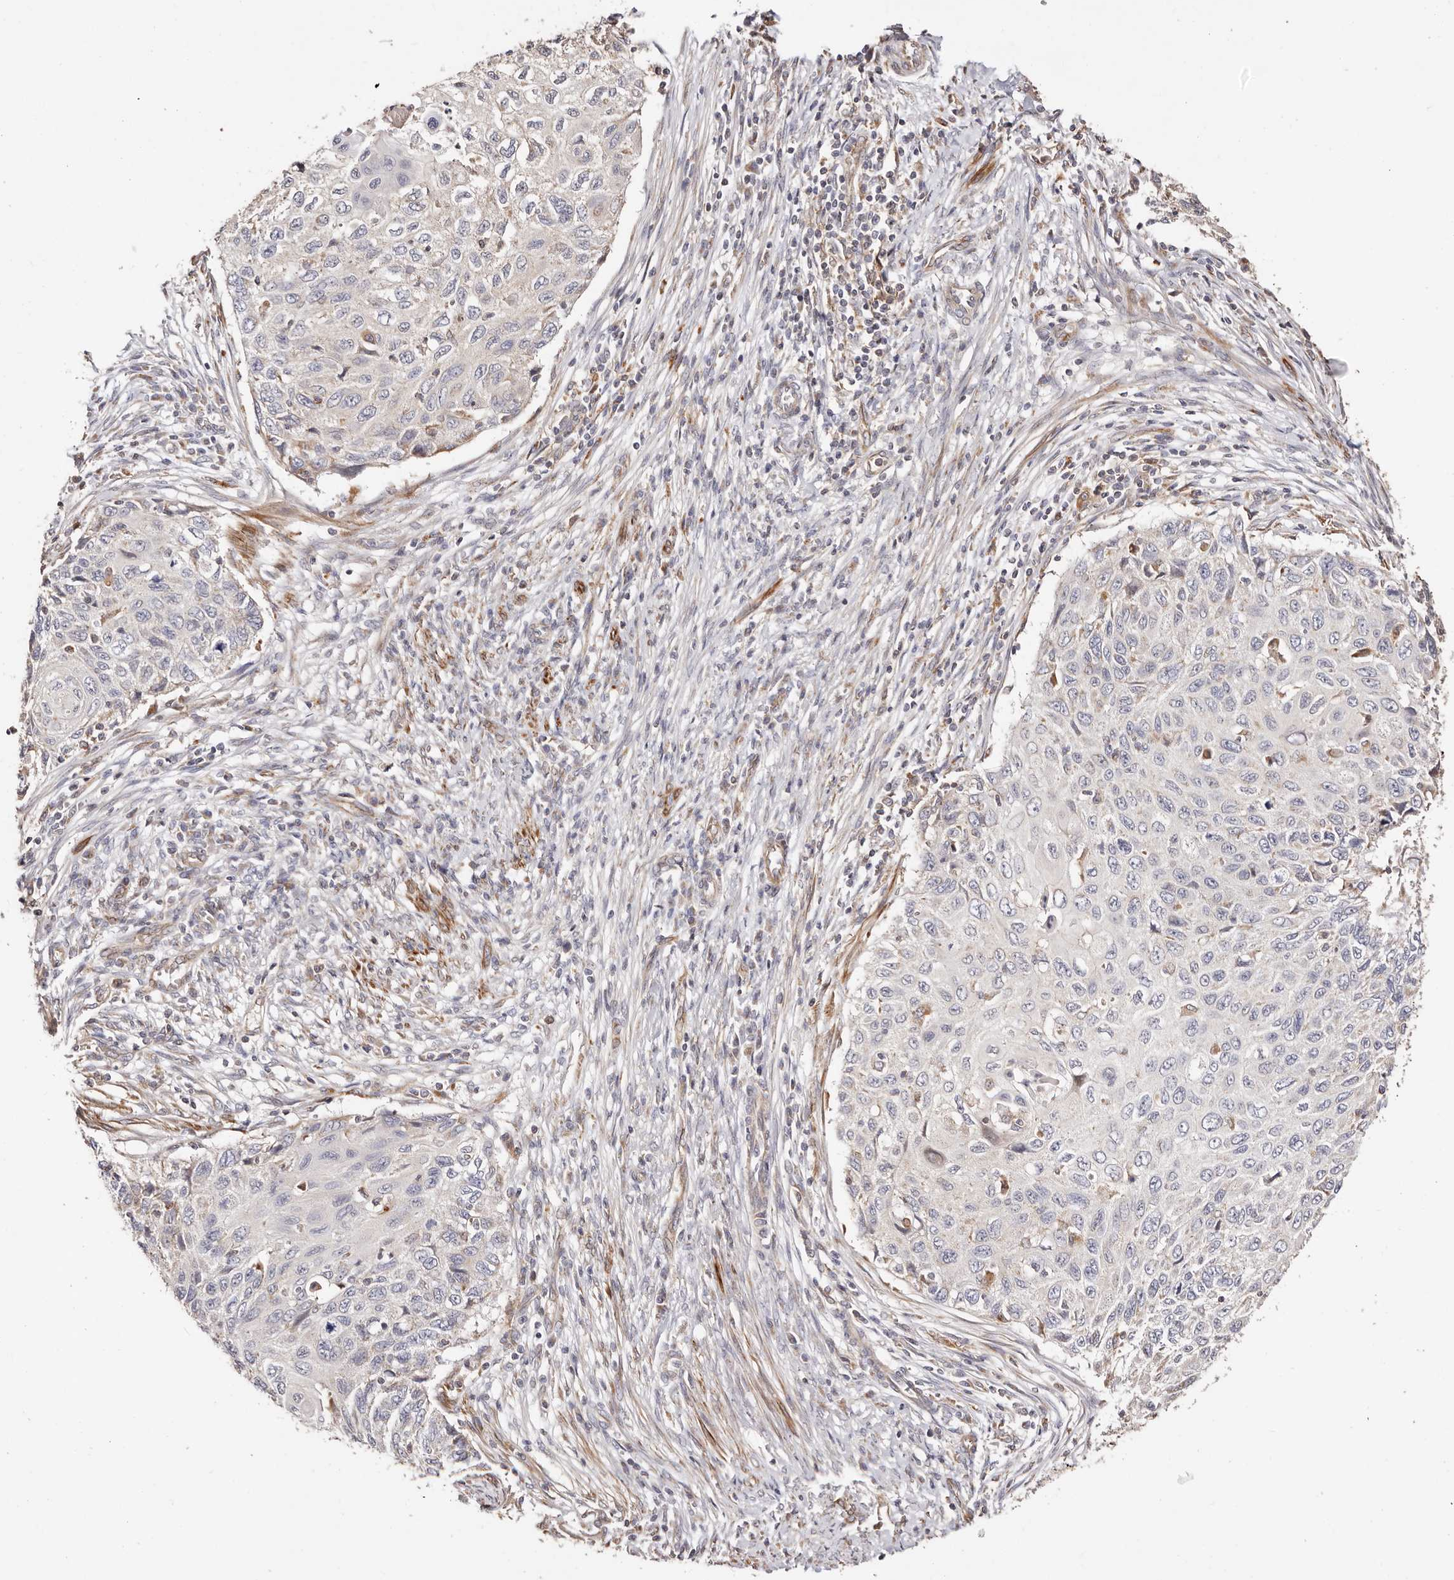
{"staining": {"intensity": "negative", "quantity": "none", "location": "none"}, "tissue": "cervical cancer", "cell_type": "Tumor cells", "image_type": "cancer", "snomed": [{"axis": "morphology", "description": "Squamous cell carcinoma, NOS"}, {"axis": "topography", "description": "Cervix"}], "caption": "This is an immunohistochemistry (IHC) histopathology image of squamous cell carcinoma (cervical). There is no staining in tumor cells.", "gene": "MAPK1", "patient": {"sex": "female", "age": 70}}